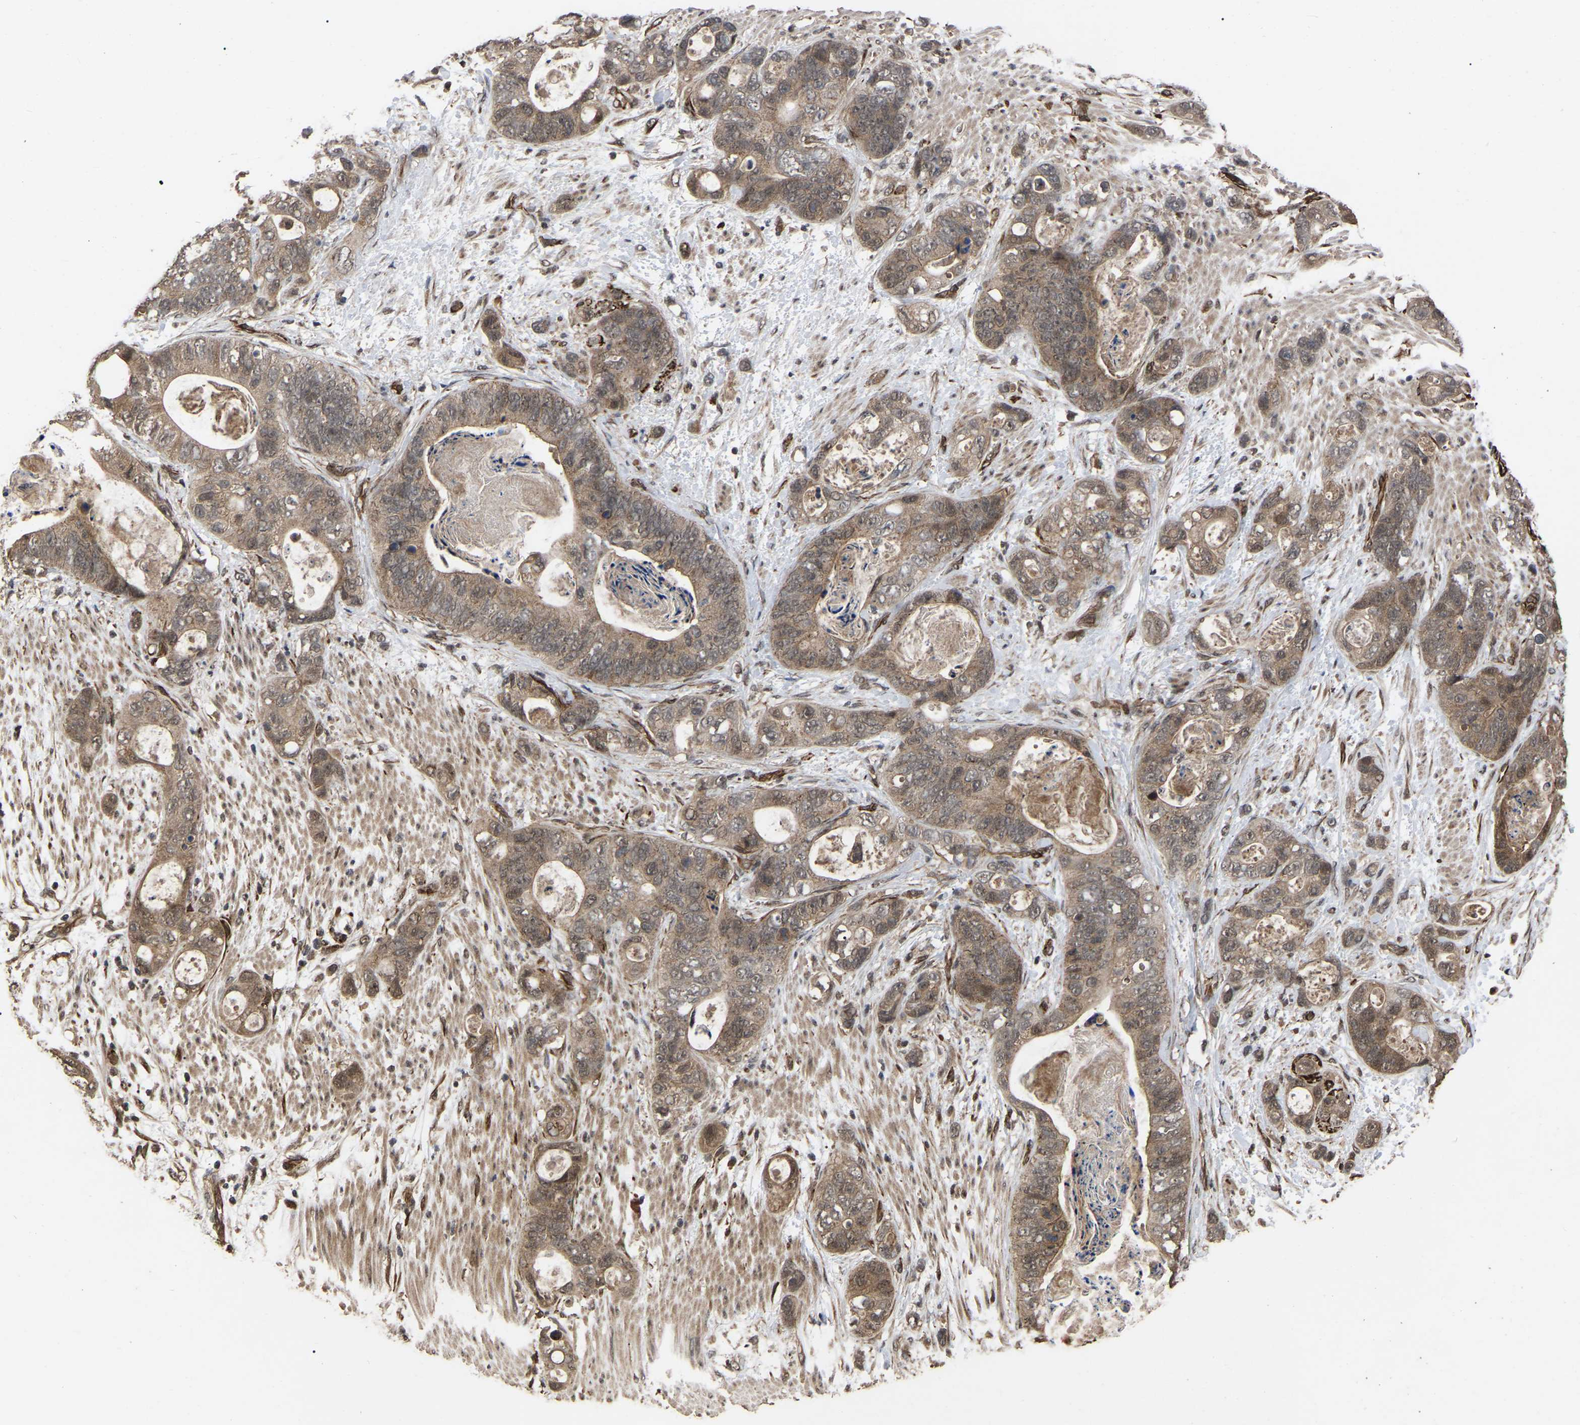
{"staining": {"intensity": "moderate", "quantity": ">75%", "location": "cytoplasmic/membranous"}, "tissue": "stomach cancer", "cell_type": "Tumor cells", "image_type": "cancer", "snomed": [{"axis": "morphology", "description": "Normal tissue, NOS"}, {"axis": "morphology", "description": "Adenocarcinoma, NOS"}, {"axis": "topography", "description": "Stomach"}], "caption": "There is medium levels of moderate cytoplasmic/membranous expression in tumor cells of stomach cancer, as demonstrated by immunohistochemical staining (brown color).", "gene": "FAM161B", "patient": {"sex": "female", "age": 89}}